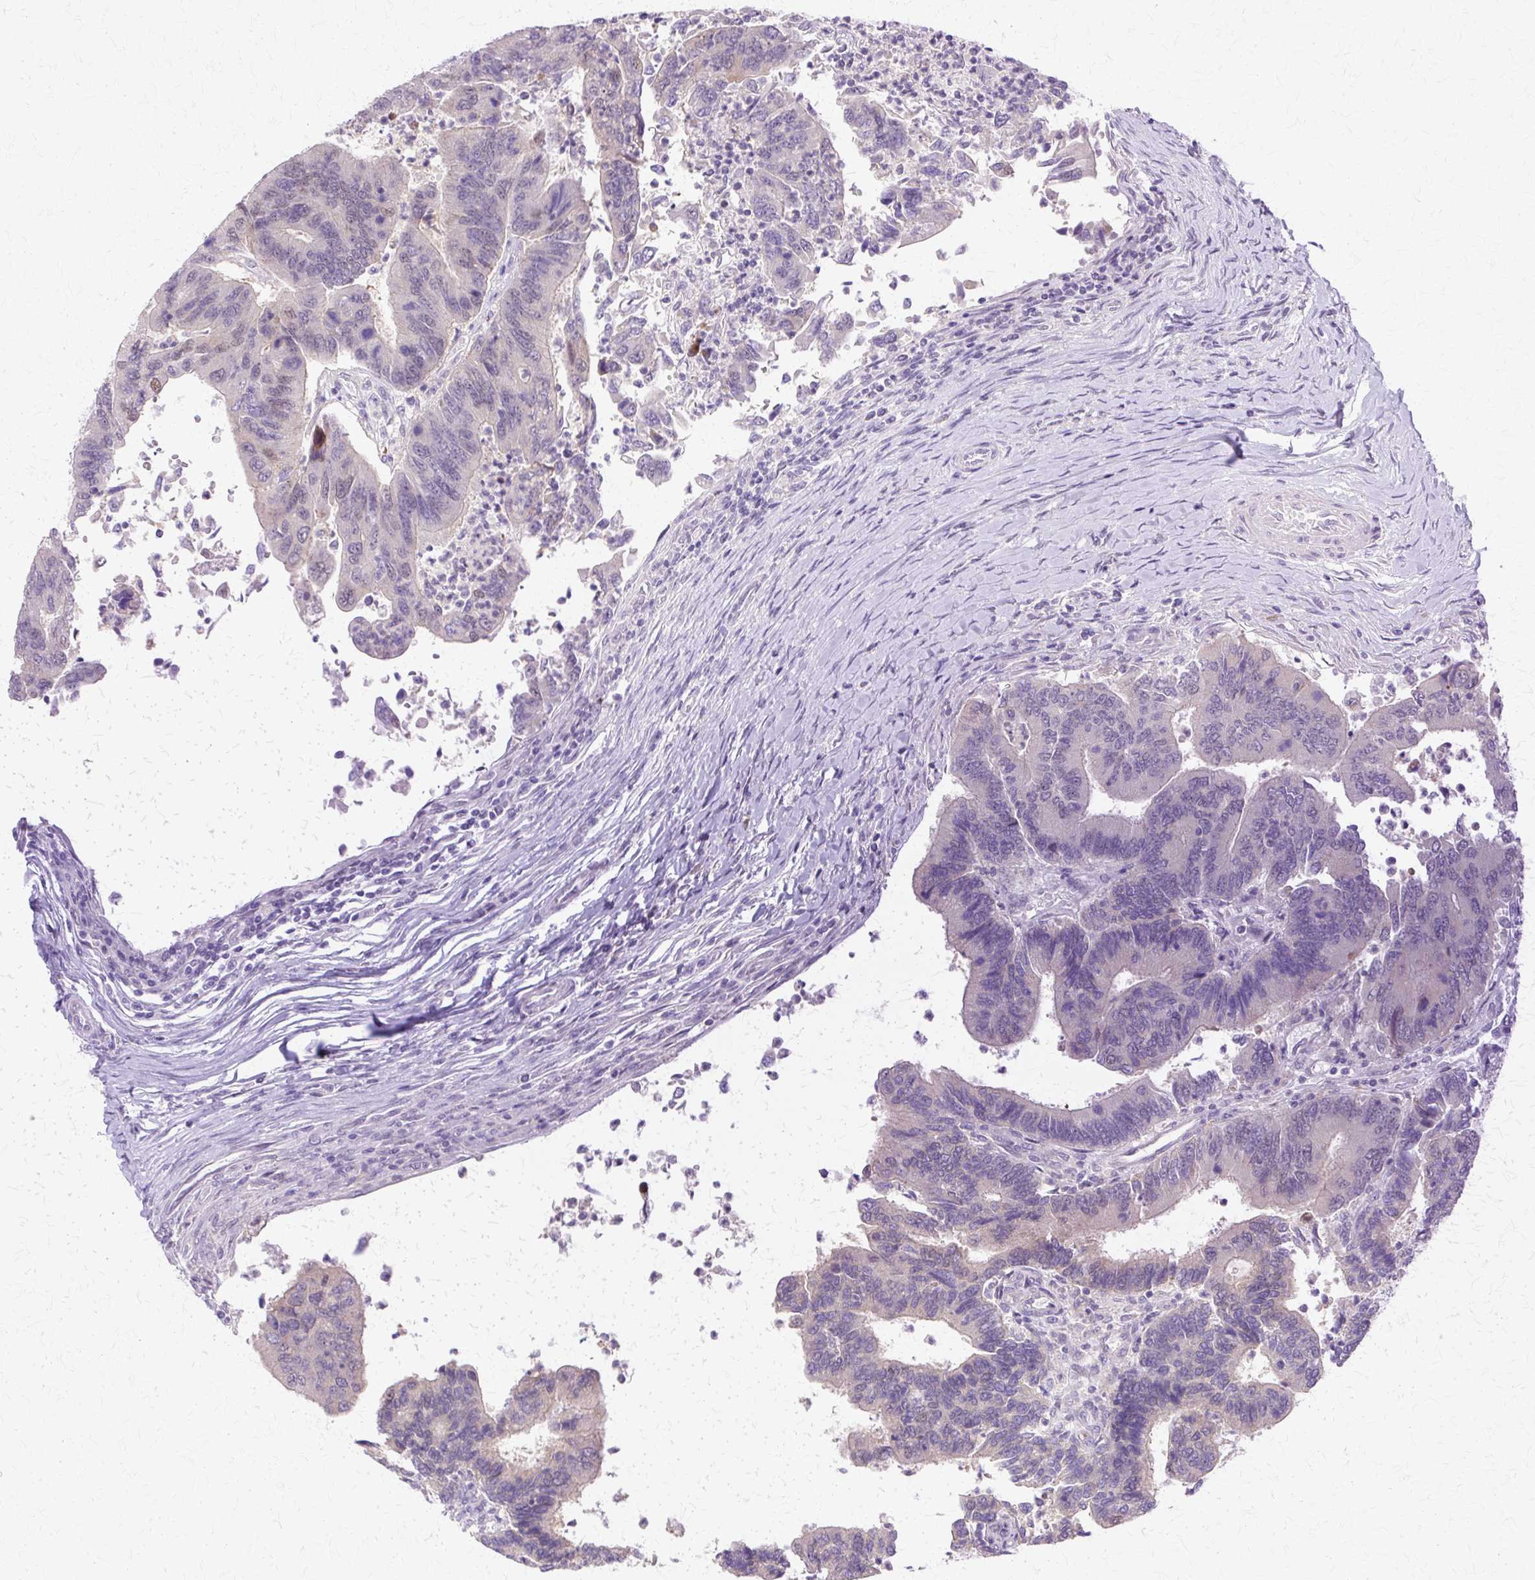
{"staining": {"intensity": "negative", "quantity": "none", "location": "none"}, "tissue": "colorectal cancer", "cell_type": "Tumor cells", "image_type": "cancer", "snomed": [{"axis": "morphology", "description": "Adenocarcinoma, NOS"}, {"axis": "topography", "description": "Colon"}], "caption": "Immunohistochemistry histopathology image of neoplastic tissue: colorectal adenocarcinoma stained with DAB demonstrates no significant protein positivity in tumor cells.", "gene": "HSPA8", "patient": {"sex": "female", "age": 67}}